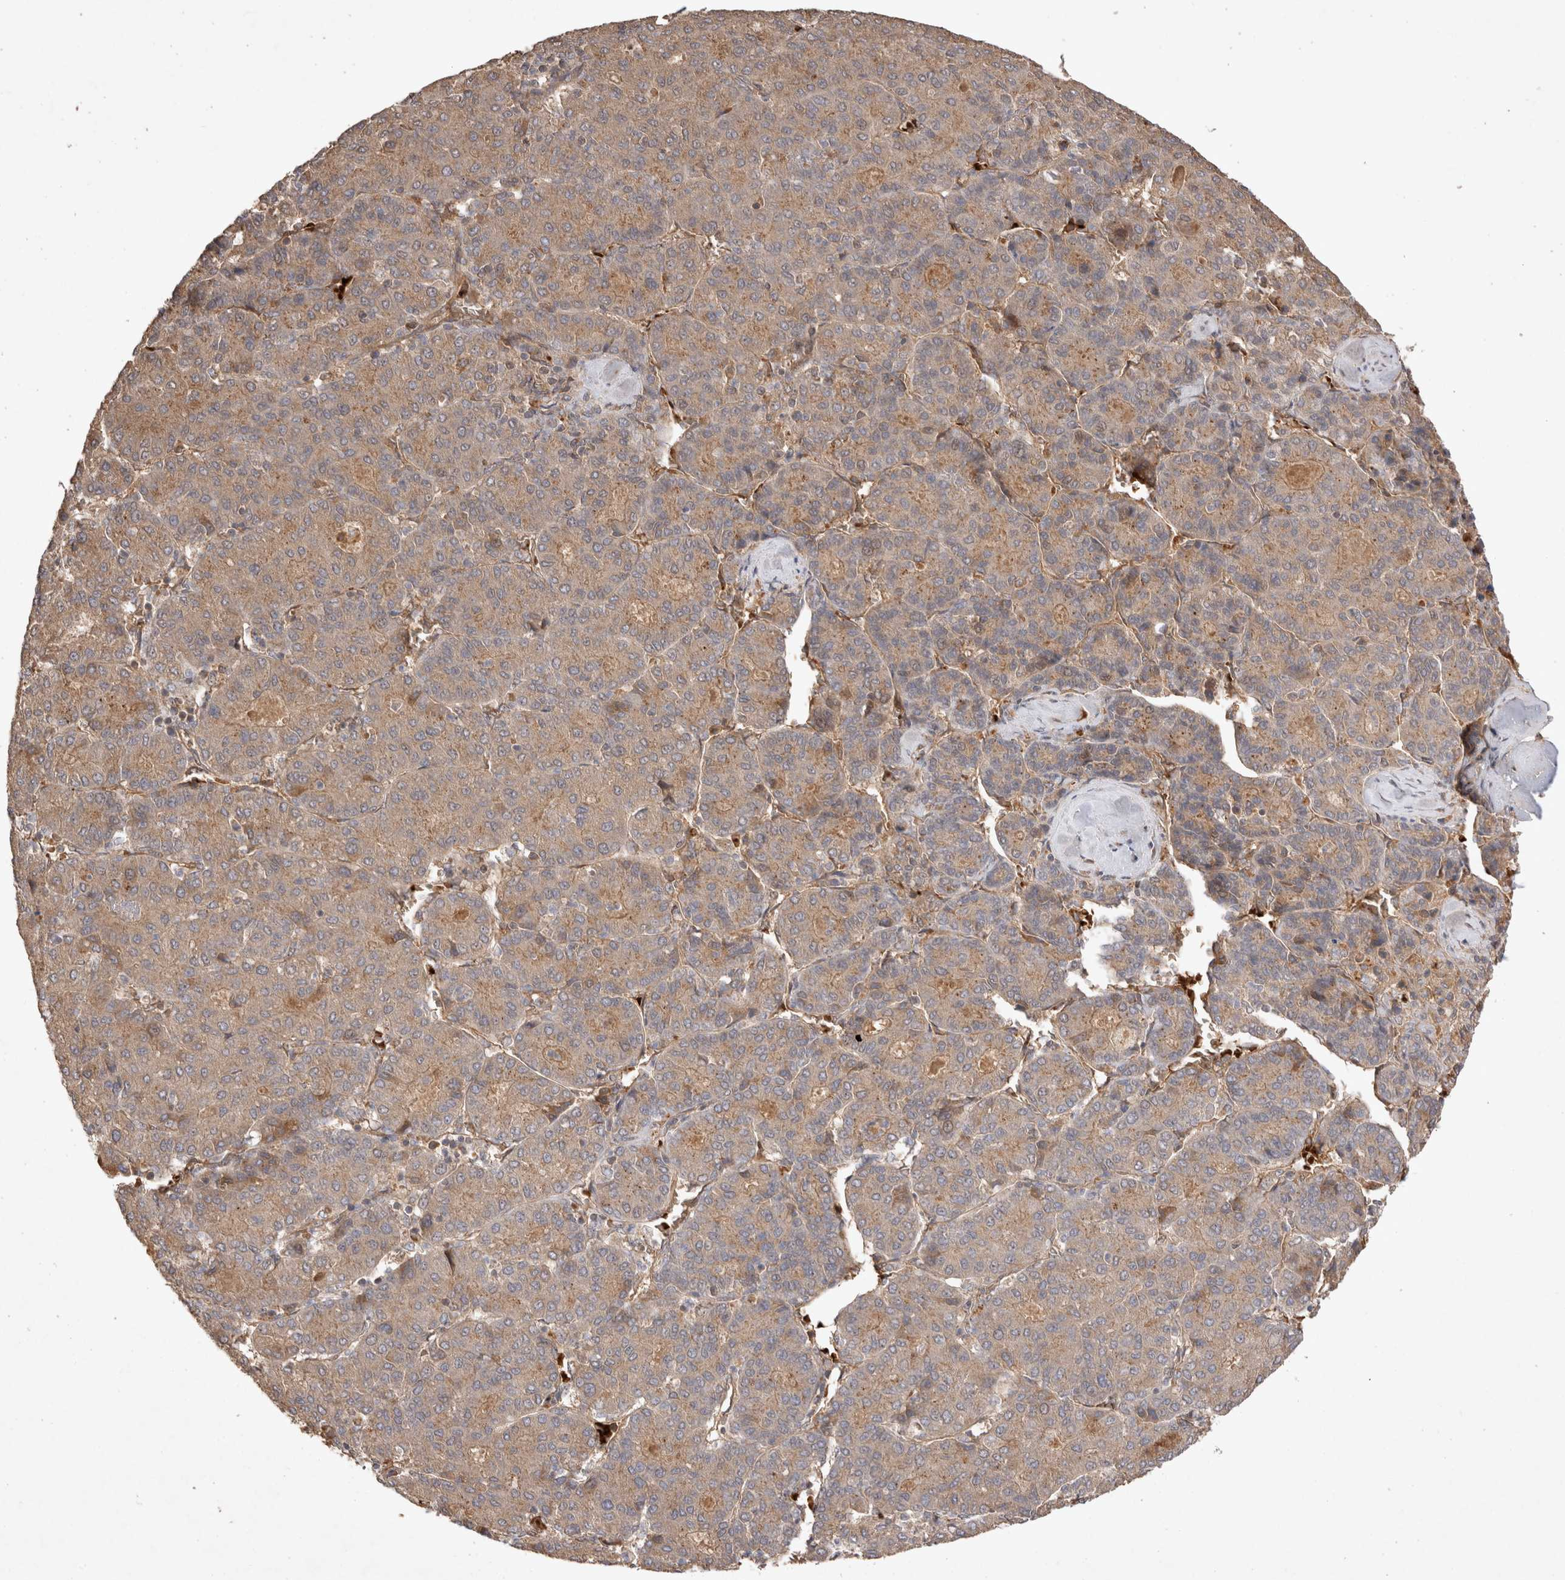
{"staining": {"intensity": "weak", "quantity": ">75%", "location": "cytoplasmic/membranous"}, "tissue": "liver cancer", "cell_type": "Tumor cells", "image_type": "cancer", "snomed": [{"axis": "morphology", "description": "Carcinoma, Hepatocellular, NOS"}, {"axis": "topography", "description": "Liver"}], "caption": "A histopathology image of liver cancer (hepatocellular carcinoma) stained for a protein shows weak cytoplasmic/membranous brown staining in tumor cells.", "gene": "FAM221A", "patient": {"sex": "male", "age": 65}}